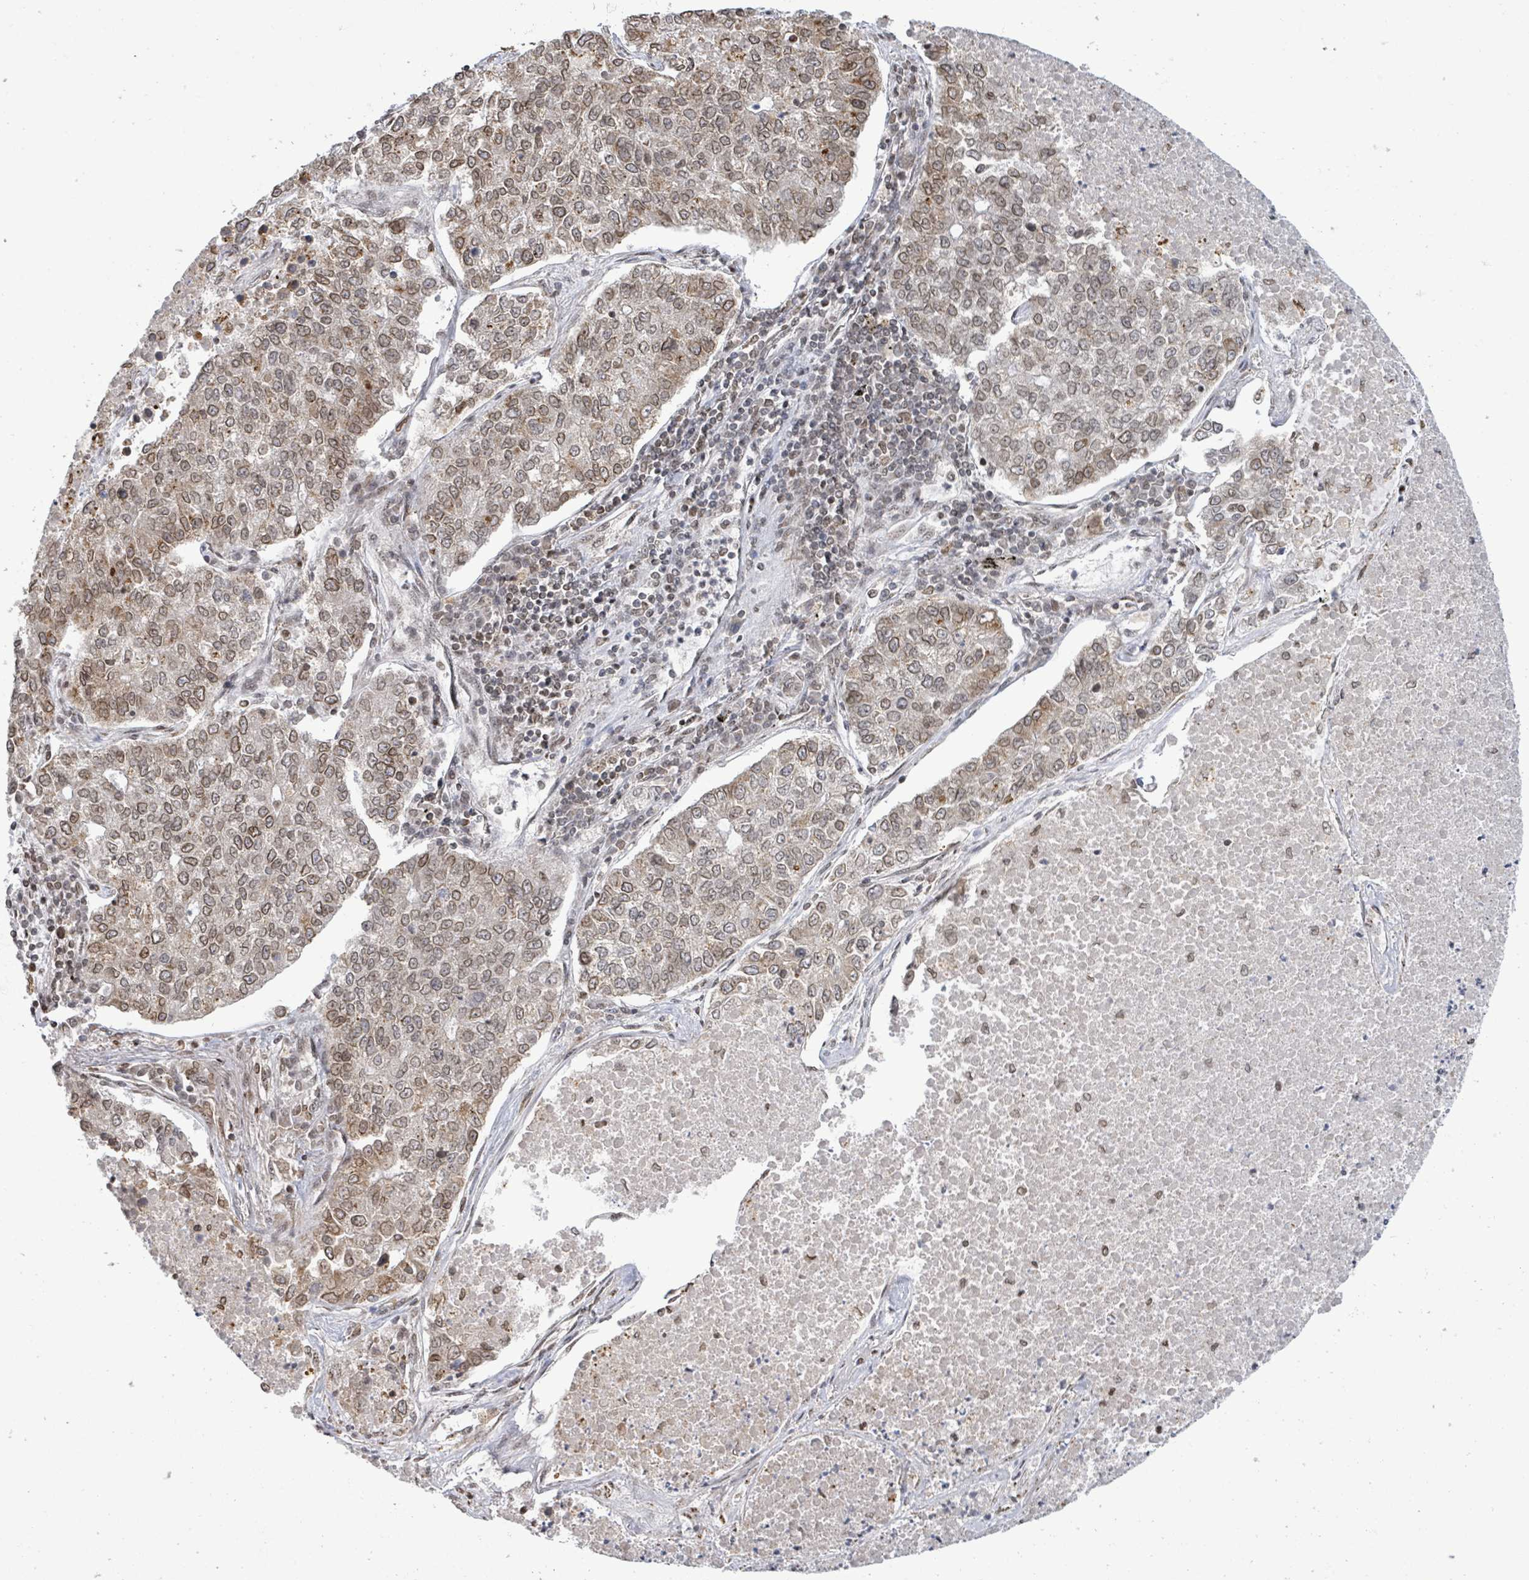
{"staining": {"intensity": "moderate", "quantity": ">75%", "location": "nuclear"}, "tissue": "lung cancer", "cell_type": "Tumor cells", "image_type": "cancer", "snomed": [{"axis": "morphology", "description": "Adenocarcinoma, NOS"}, {"axis": "topography", "description": "Lung"}], "caption": "Immunohistochemistry micrograph of human lung adenocarcinoma stained for a protein (brown), which displays medium levels of moderate nuclear positivity in about >75% of tumor cells.", "gene": "SBF2", "patient": {"sex": "male", "age": 49}}